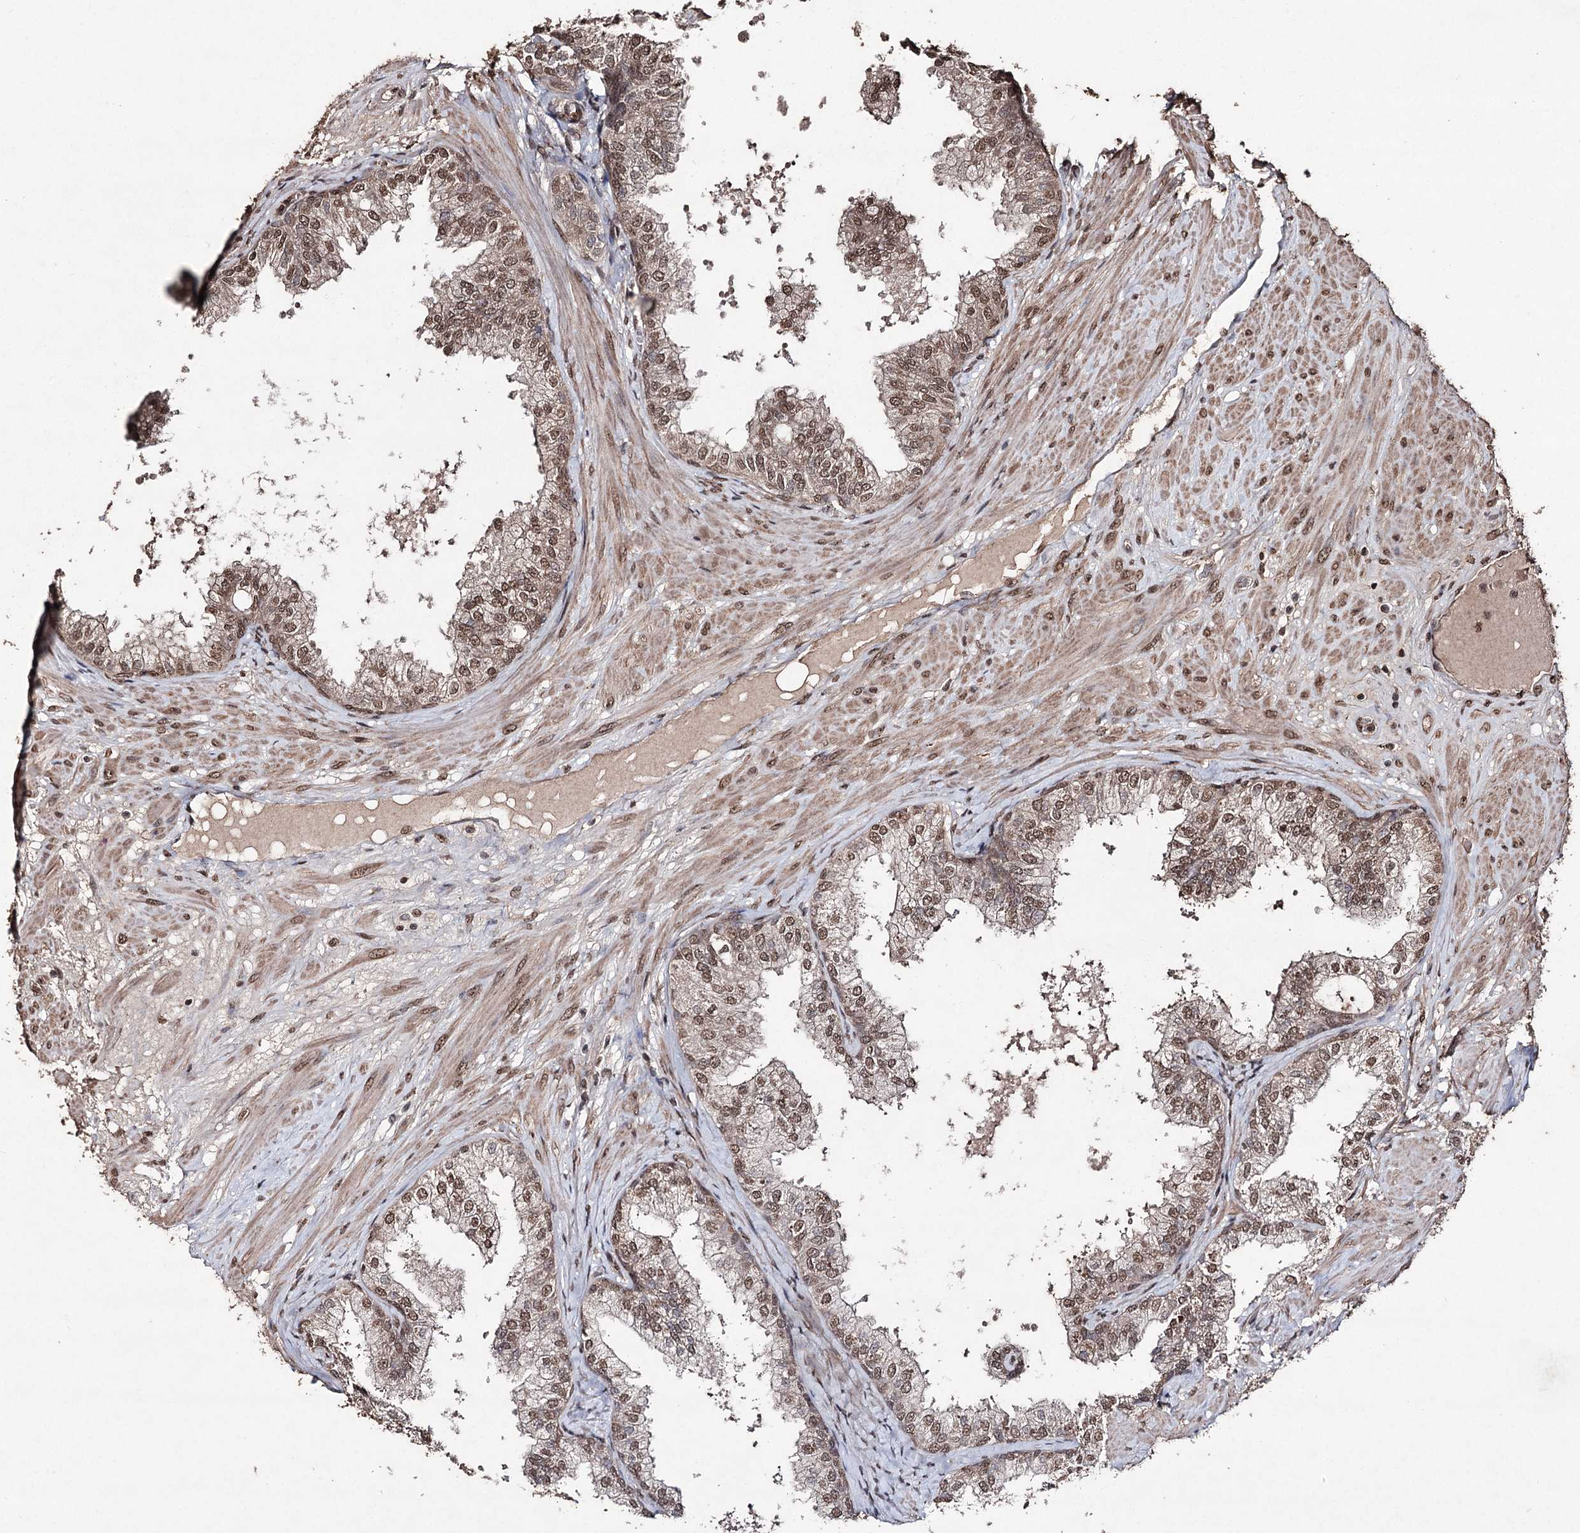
{"staining": {"intensity": "moderate", "quantity": ">75%", "location": "nuclear"}, "tissue": "prostate", "cell_type": "Glandular cells", "image_type": "normal", "snomed": [{"axis": "morphology", "description": "Normal tissue, NOS"}, {"axis": "topography", "description": "Prostate"}], "caption": "High-power microscopy captured an immunohistochemistry micrograph of unremarkable prostate, revealing moderate nuclear staining in approximately >75% of glandular cells. (Stains: DAB in brown, nuclei in blue, Microscopy: brightfield microscopy at high magnification).", "gene": "ATG14", "patient": {"sex": "male", "age": 60}}